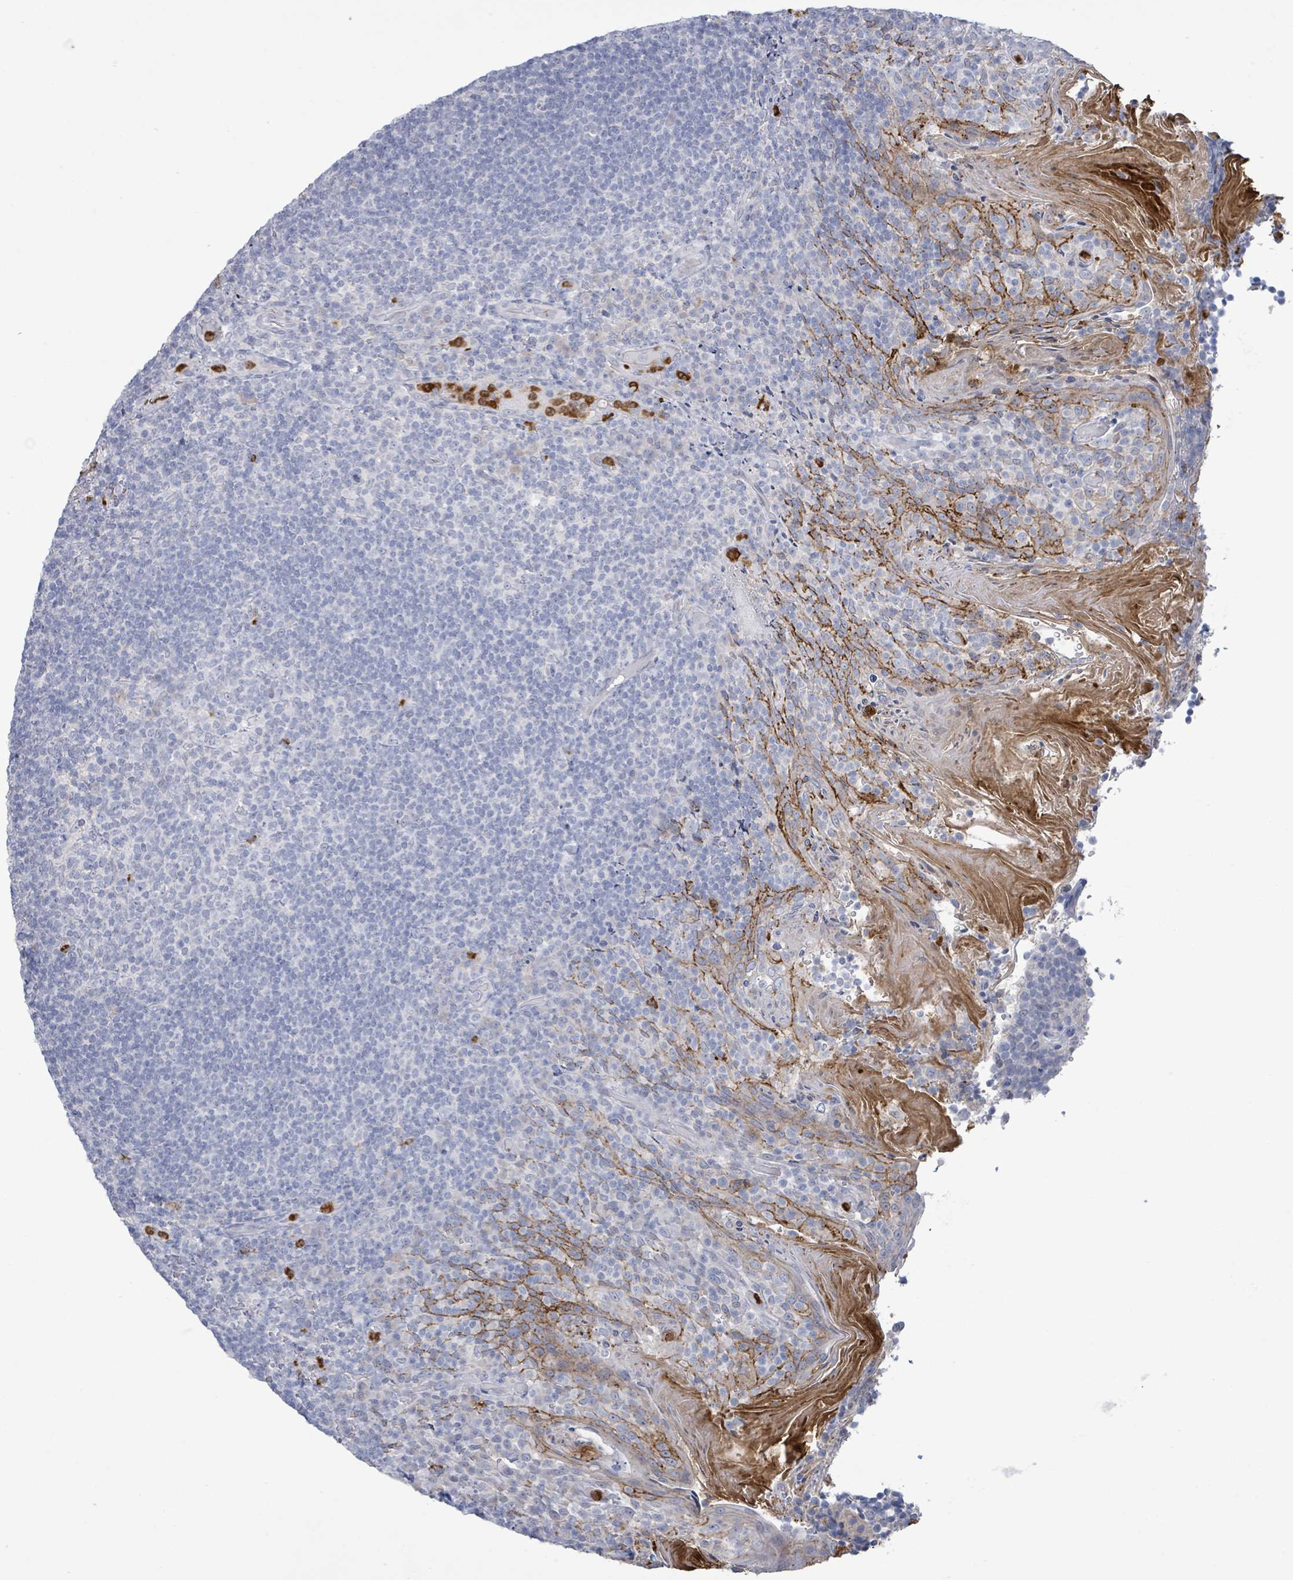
{"staining": {"intensity": "negative", "quantity": "none", "location": "none"}, "tissue": "tonsil", "cell_type": "Germinal center cells", "image_type": "normal", "snomed": [{"axis": "morphology", "description": "Normal tissue, NOS"}, {"axis": "topography", "description": "Tonsil"}], "caption": "The histopathology image exhibits no significant staining in germinal center cells of tonsil. (DAB (3,3'-diaminobenzidine) immunohistochemistry (IHC), high magnification).", "gene": "LCLAT1", "patient": {"sex": "female", "age": 10}}